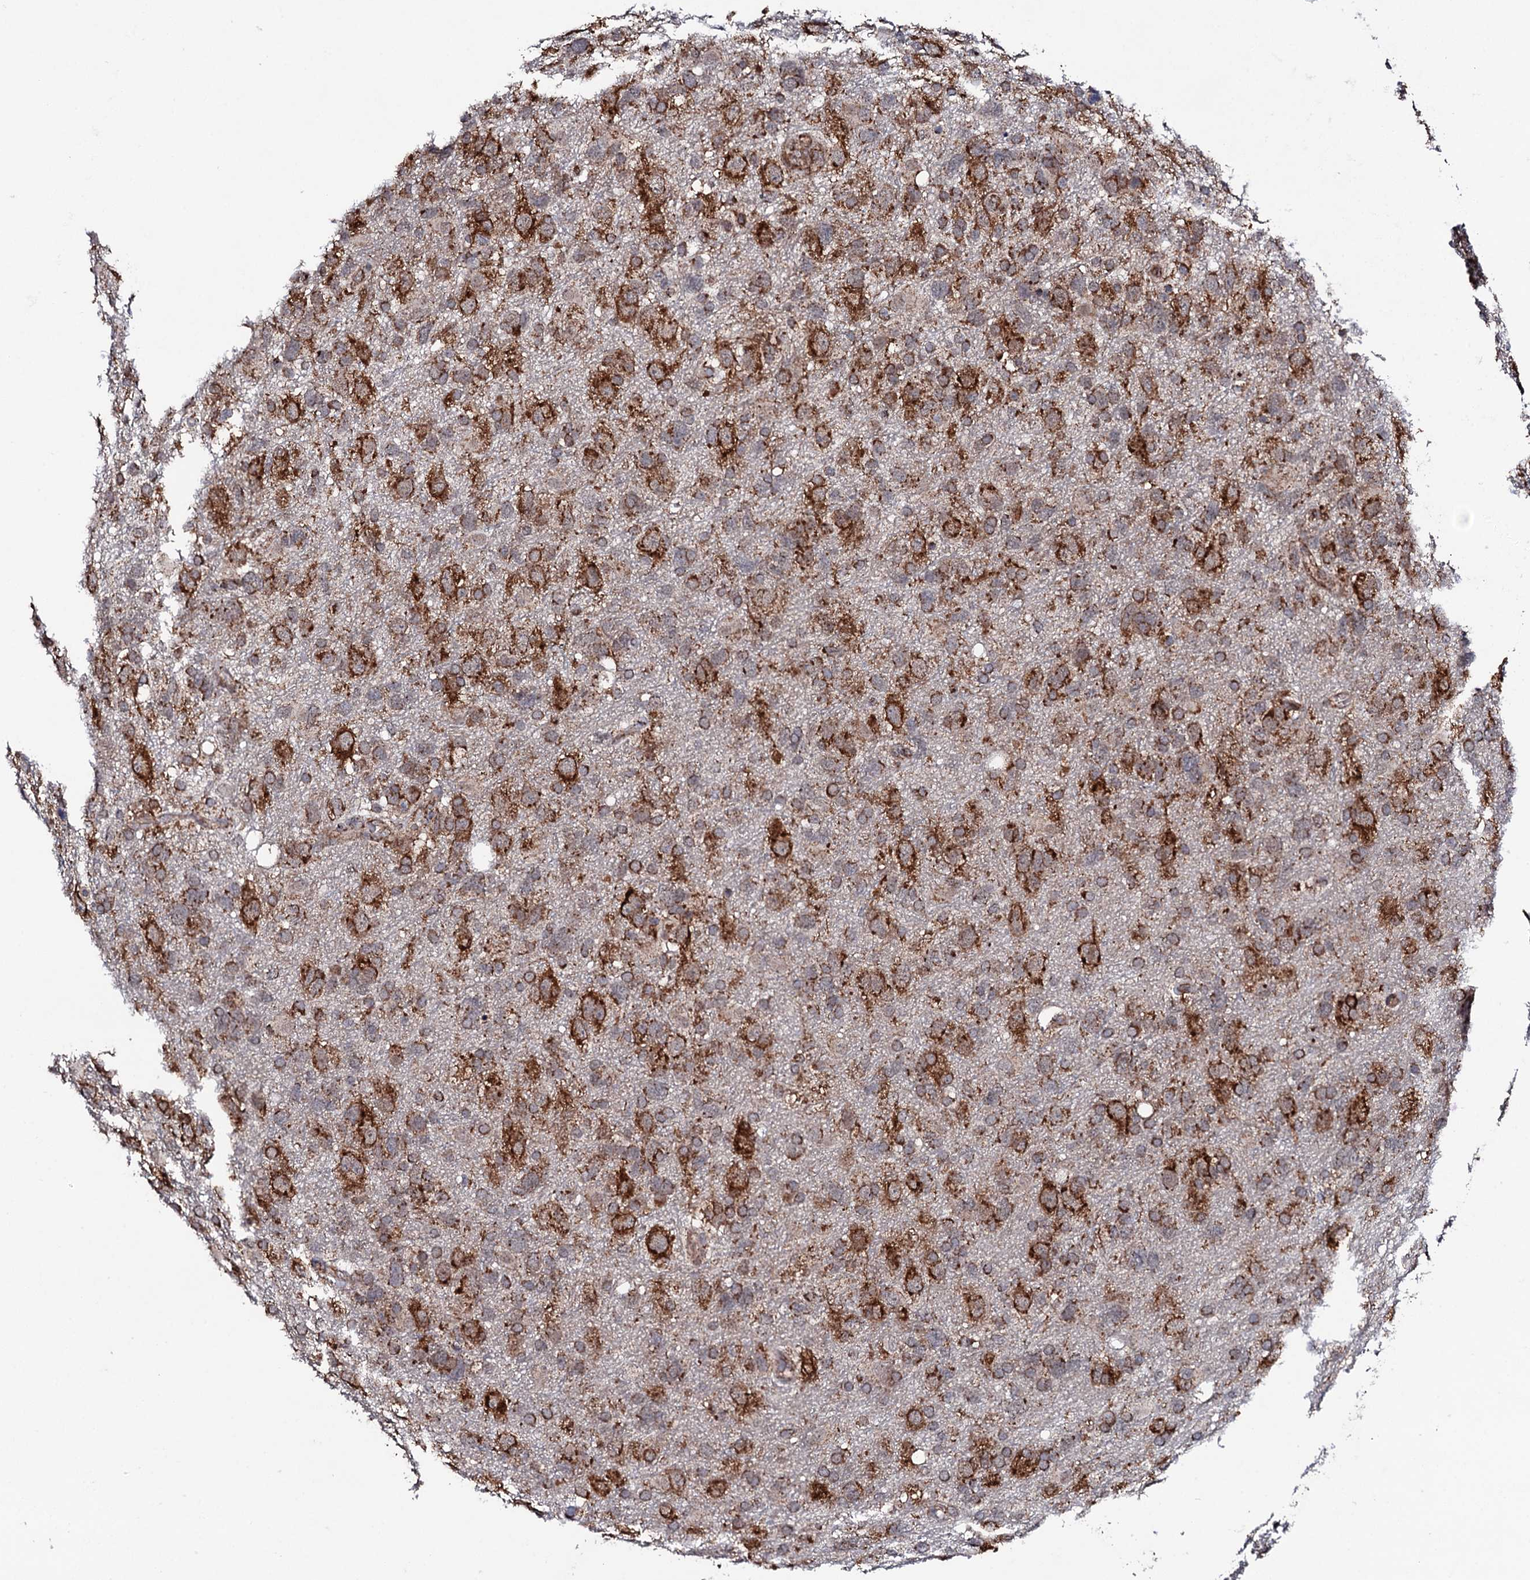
{"staining": {"intensity": "strong", "quantity": ">75%", "location": "cytoplasmic/membranous"}, "tissue": "glioma", "cell_type": "Tumor cells", "image_type": "cancer", "snomed": [{"axis": "morphology", "description": "Glioma, malignant, High grade"}, {"axis": "topography", "description": "Brain"}], "caption": "Malignant high-grade glioma stained for a protein demonstrates strong cytoplasmic/membranous positivity in tumor cells. (IHC, brightfield microscopy, high magnification).", "gene": "MTIF3", "patient": {"sex": "male", "age": 61}}